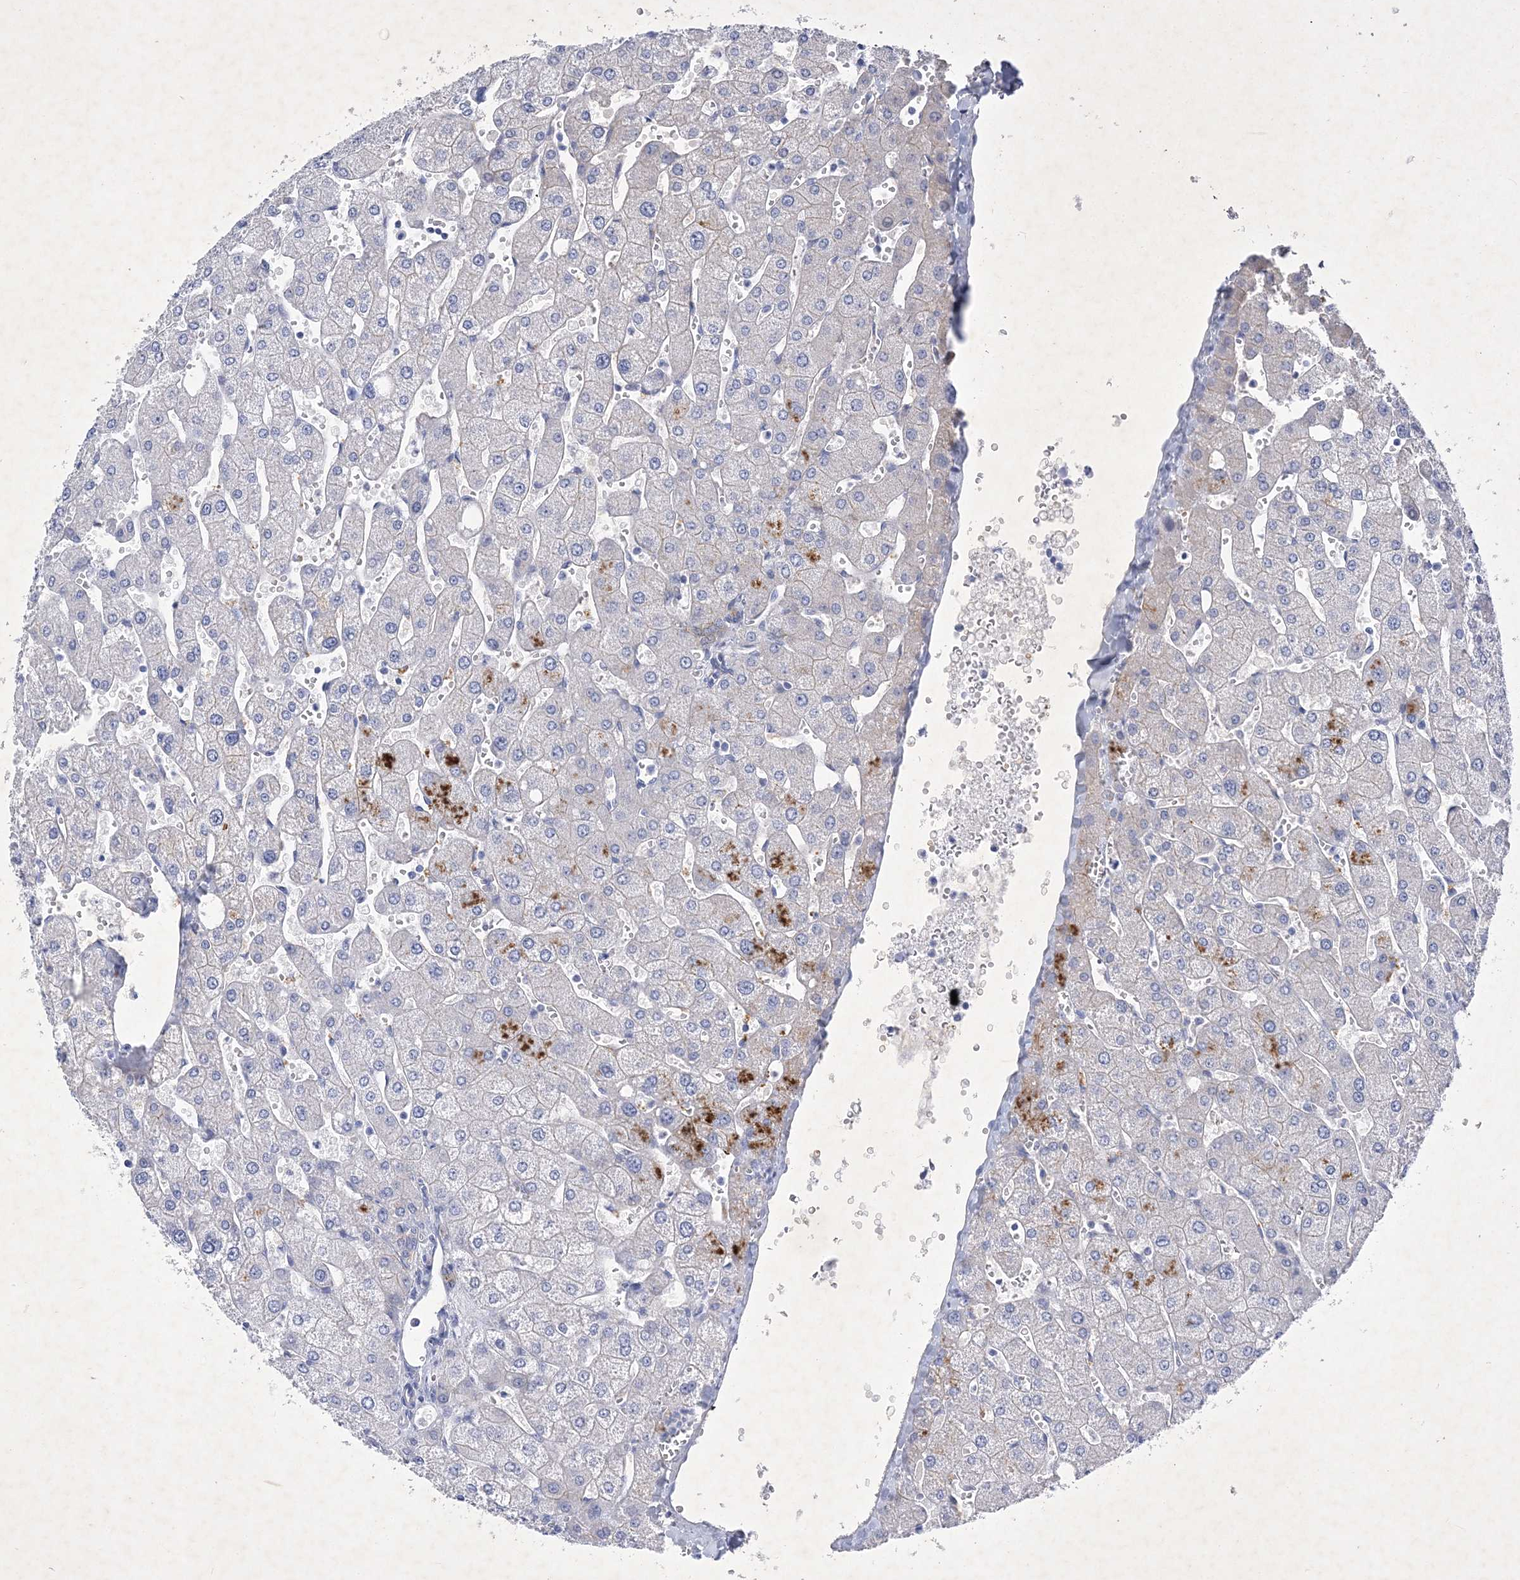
{"staining": {"intensity": "negative", "quantity": "none", "location": "none"}, "tissue": "liver", "cell_type": "Cholangiocytes", "image_type": "normal", "snomed": [{"axis": "morphology", "description": "Normal tissue, NOS"}, {"axis": "topography", "description": "Liver"}], "caption": "Immunohistochemistry (IHC) photomicrograph of normal liver stained for a protein (brown), which shows no positivity in cholangiocytes. (Stains: DAB IHC with hematoxylin counter stain, Microscopy: brightfield microscopy at high magnification).", "gene": "GPN1", "patient": {"sex": "male", "age": 55}}